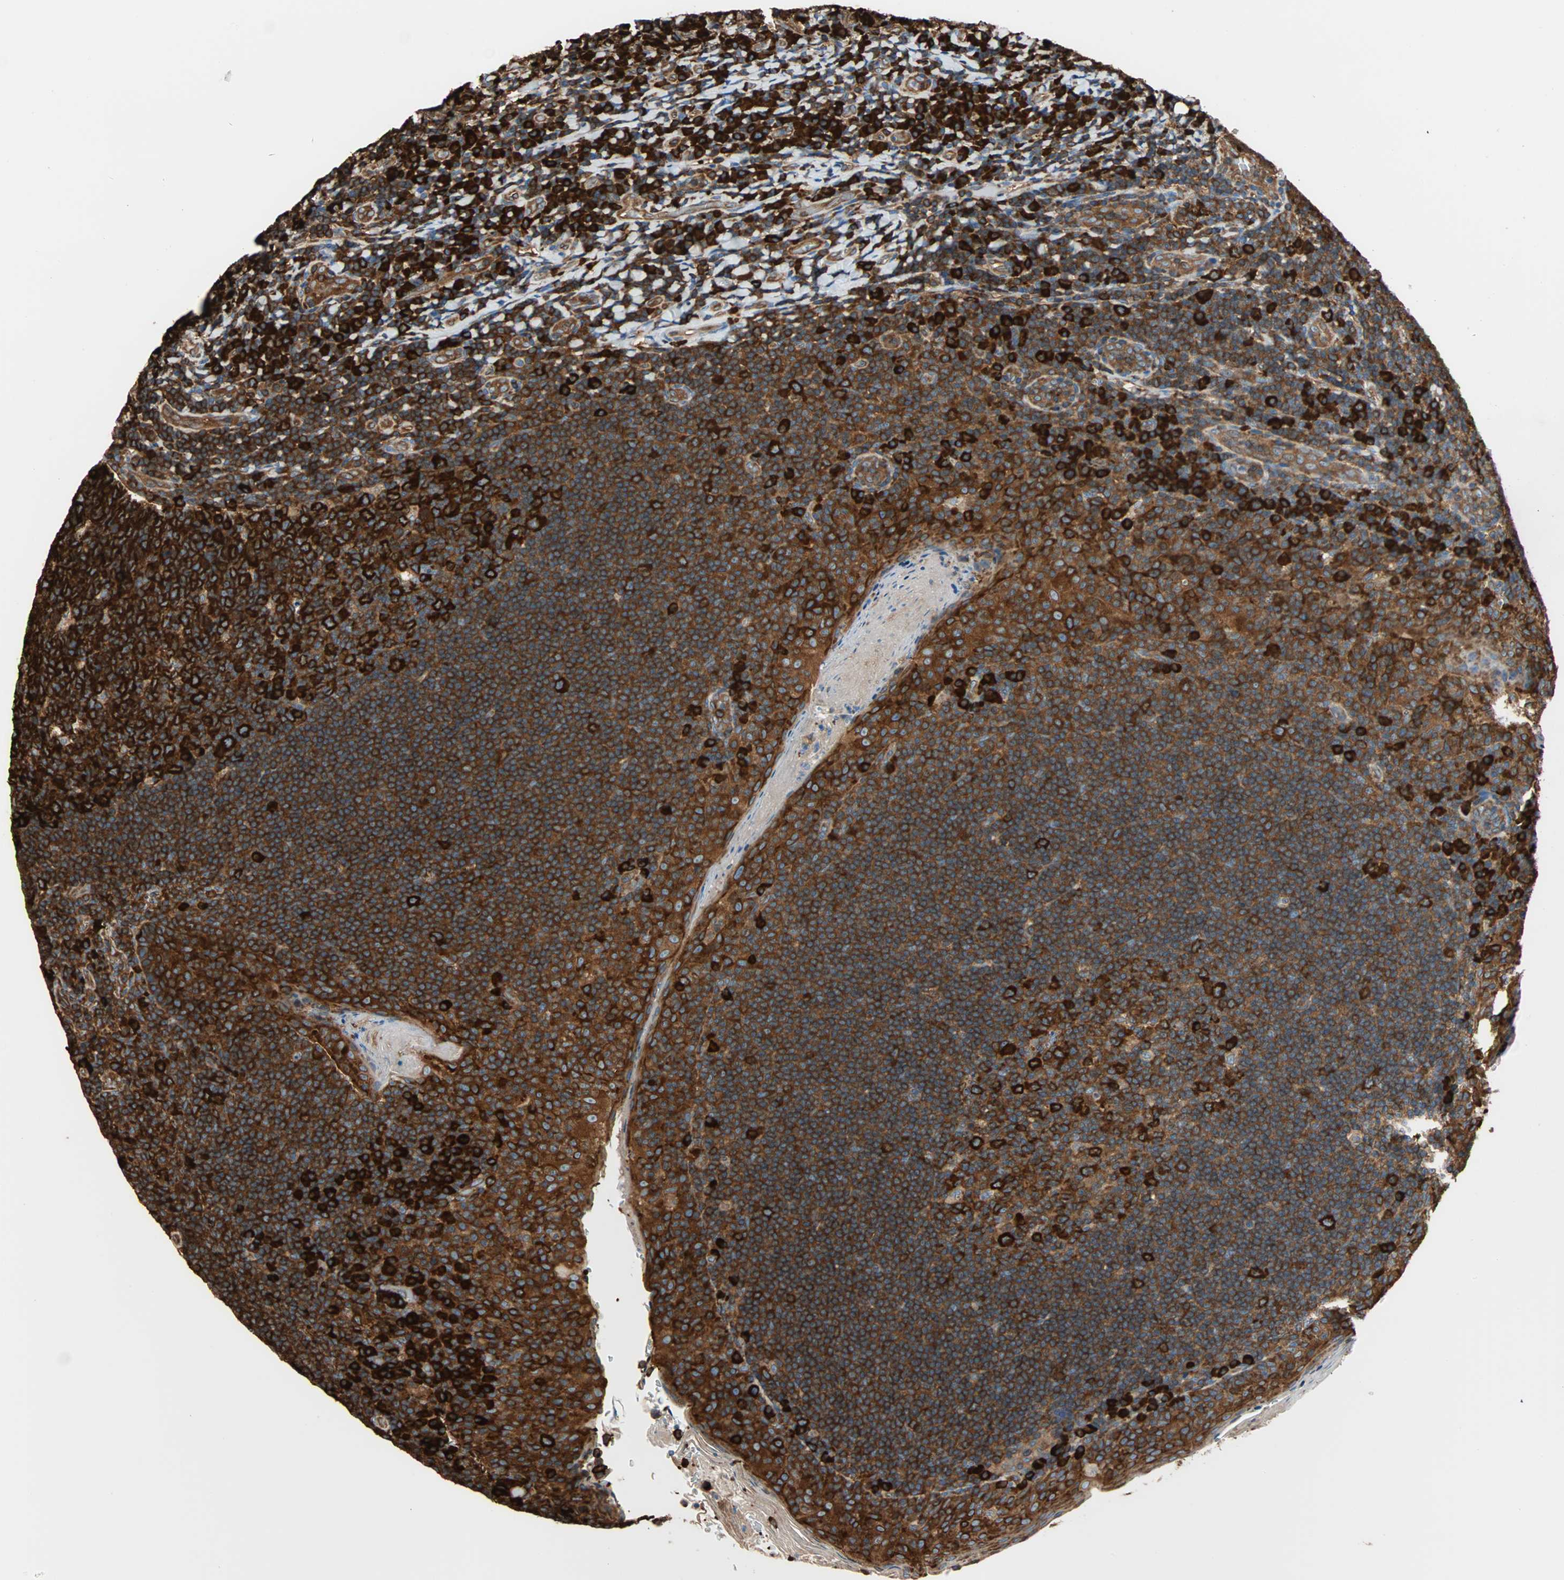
{"staining": {"intensity": "strong", "quantity": ">75%", "location": "cytoplasmic/membranous"}, "tissue": "tonsil", "cell_type": "Germinal center cells", "image_type": "normal", "snomed": [{"axis": "morphology", "description": "Normal tissue, NOS"}, {"axis": "topography", "description": "Tonsil"}], "caption": "Brown immunohistochemical staining in unremarkable human tonsil demonstrates strong cytoplasmic/membranous staining in about >75% of germinal center cells.", "gene": "EEF2", "patient": {"sex": "male", "age": 17}}